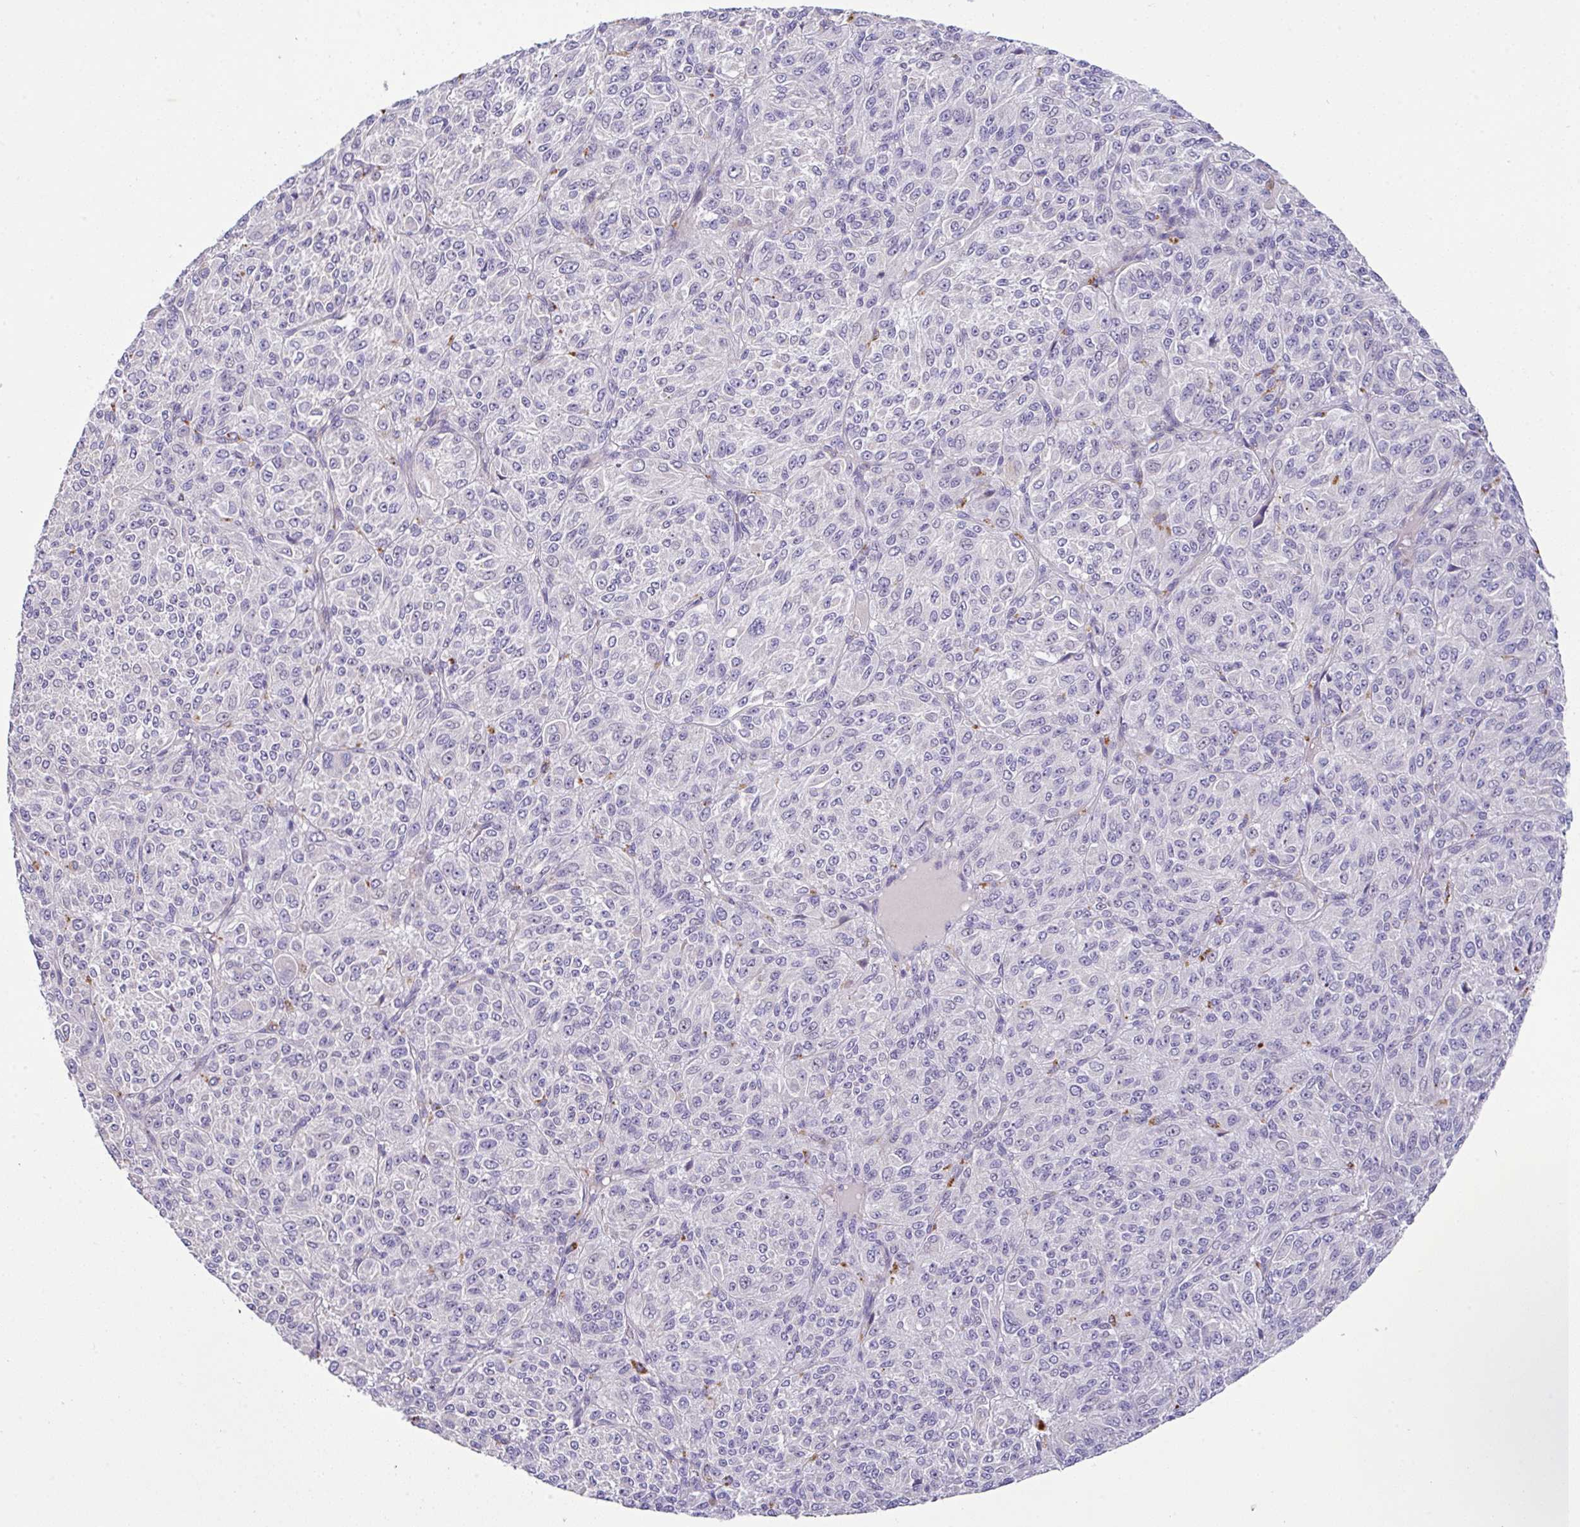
{"staining": {"intensity": "negative", "quantity": "none", "location": "none"}, "tissue": "melanoma", "cell_type": "Tumor cells", "image_type": "cancer", "snomed": [{"axis": "morphology", "description": "Malignant melanoma, Metastatic site"}, {"axis": "topography", "description": "Brain"}], "caption": "Tumor cells are negative for brown protein staining in malignant melanoma (metastatic site).", "gene": "EPN3", "patient": {"sex": "female", "age": 56}}